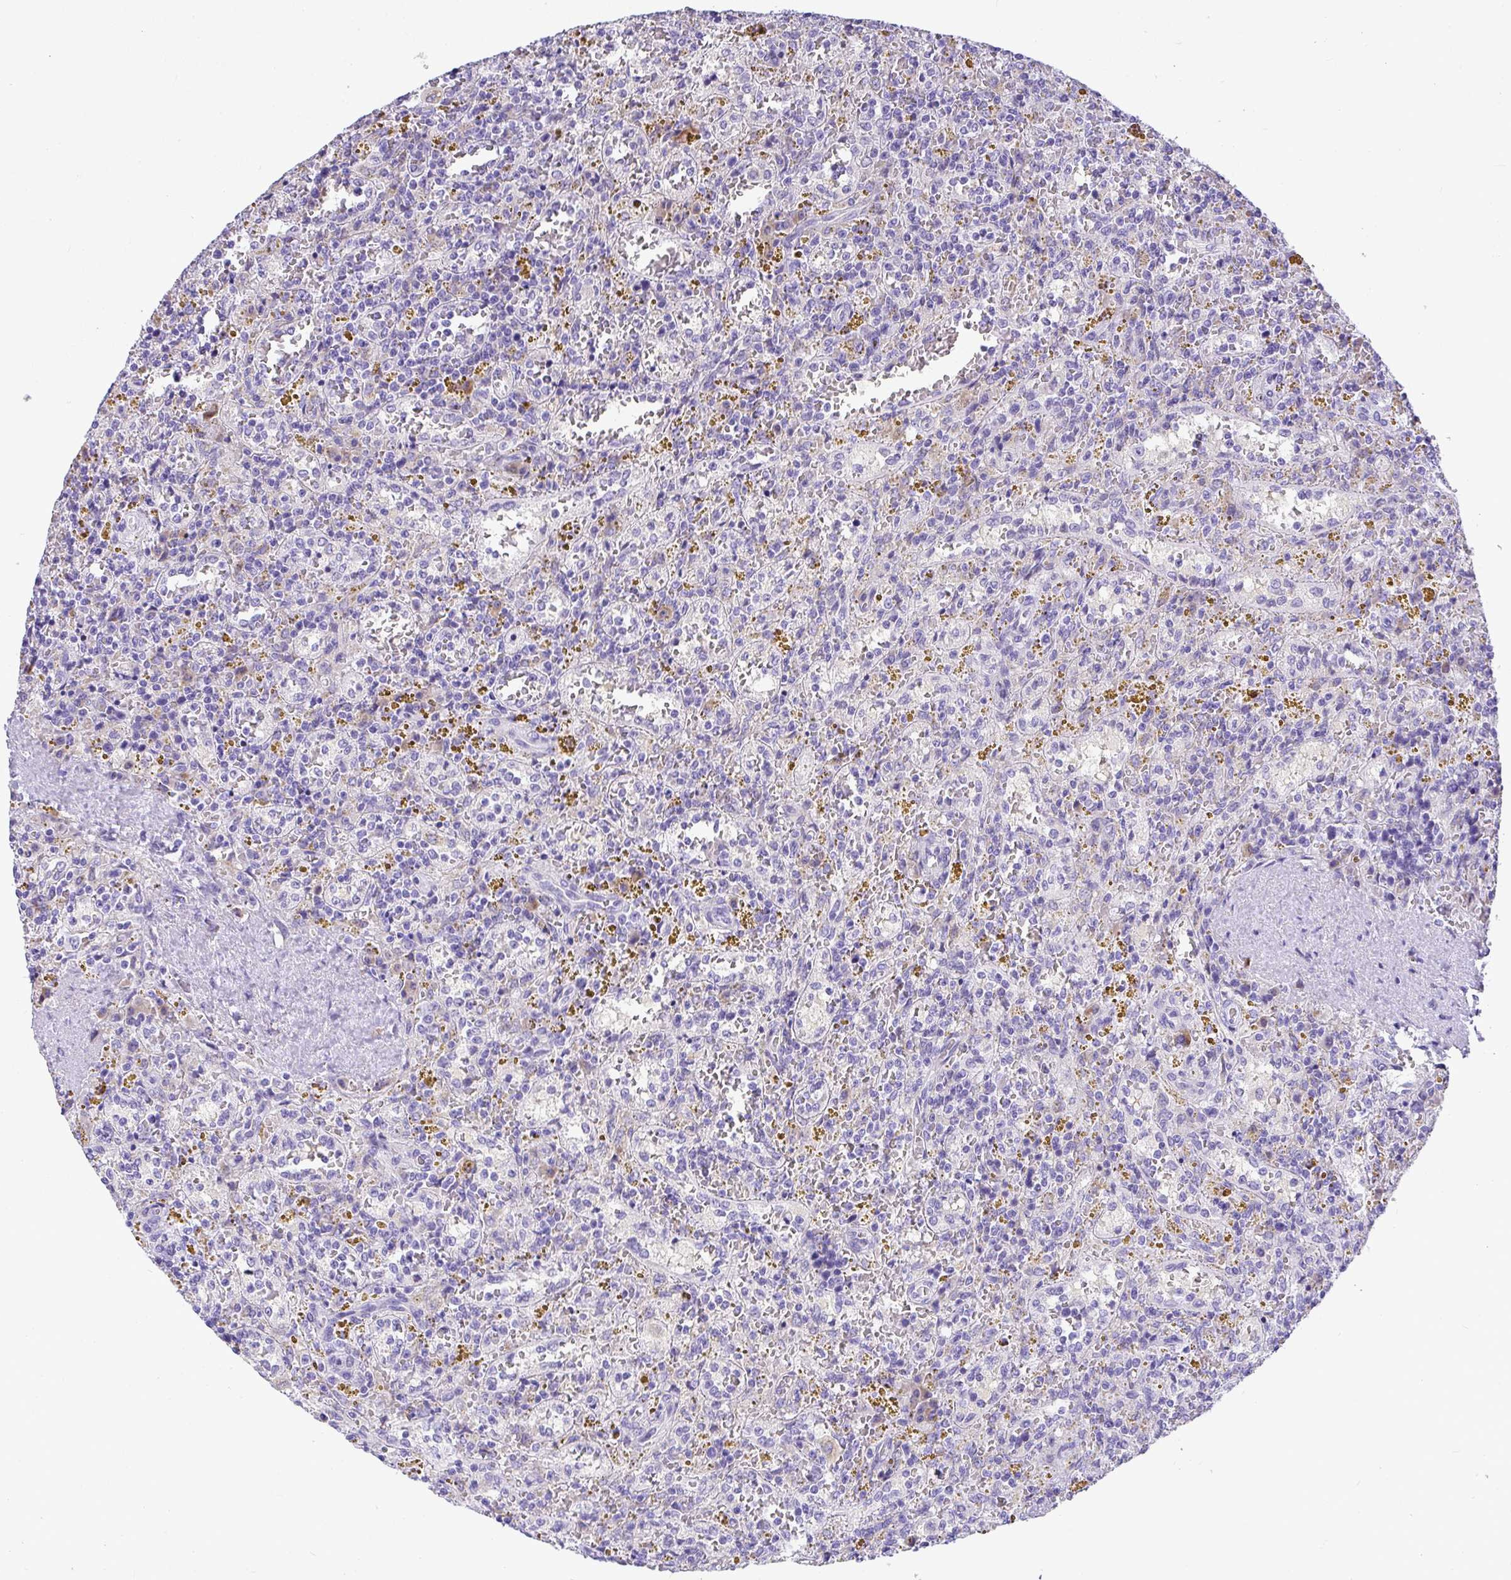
{"staining": {"intensity": "negative", "quantity": "none", "location": "none"}, "tissue": "lymphoma", "cell_type": "Tumor cells", "image_type": "cancer", "snomed": [{"axis": "morphology", "description": "Malignant lymphoma, non-Hodgkin's type, Low grade"}, {"axis": "topography", "description": "Spleen"}], "caption": "Human low-grade malignant lymphoma, non-Hodgkin's type stained for a protein using immunohistochemistry shows no staining in tumor cells.", "gene": "ADRA2C", "patient": {"sex": "female", "age": 65}}